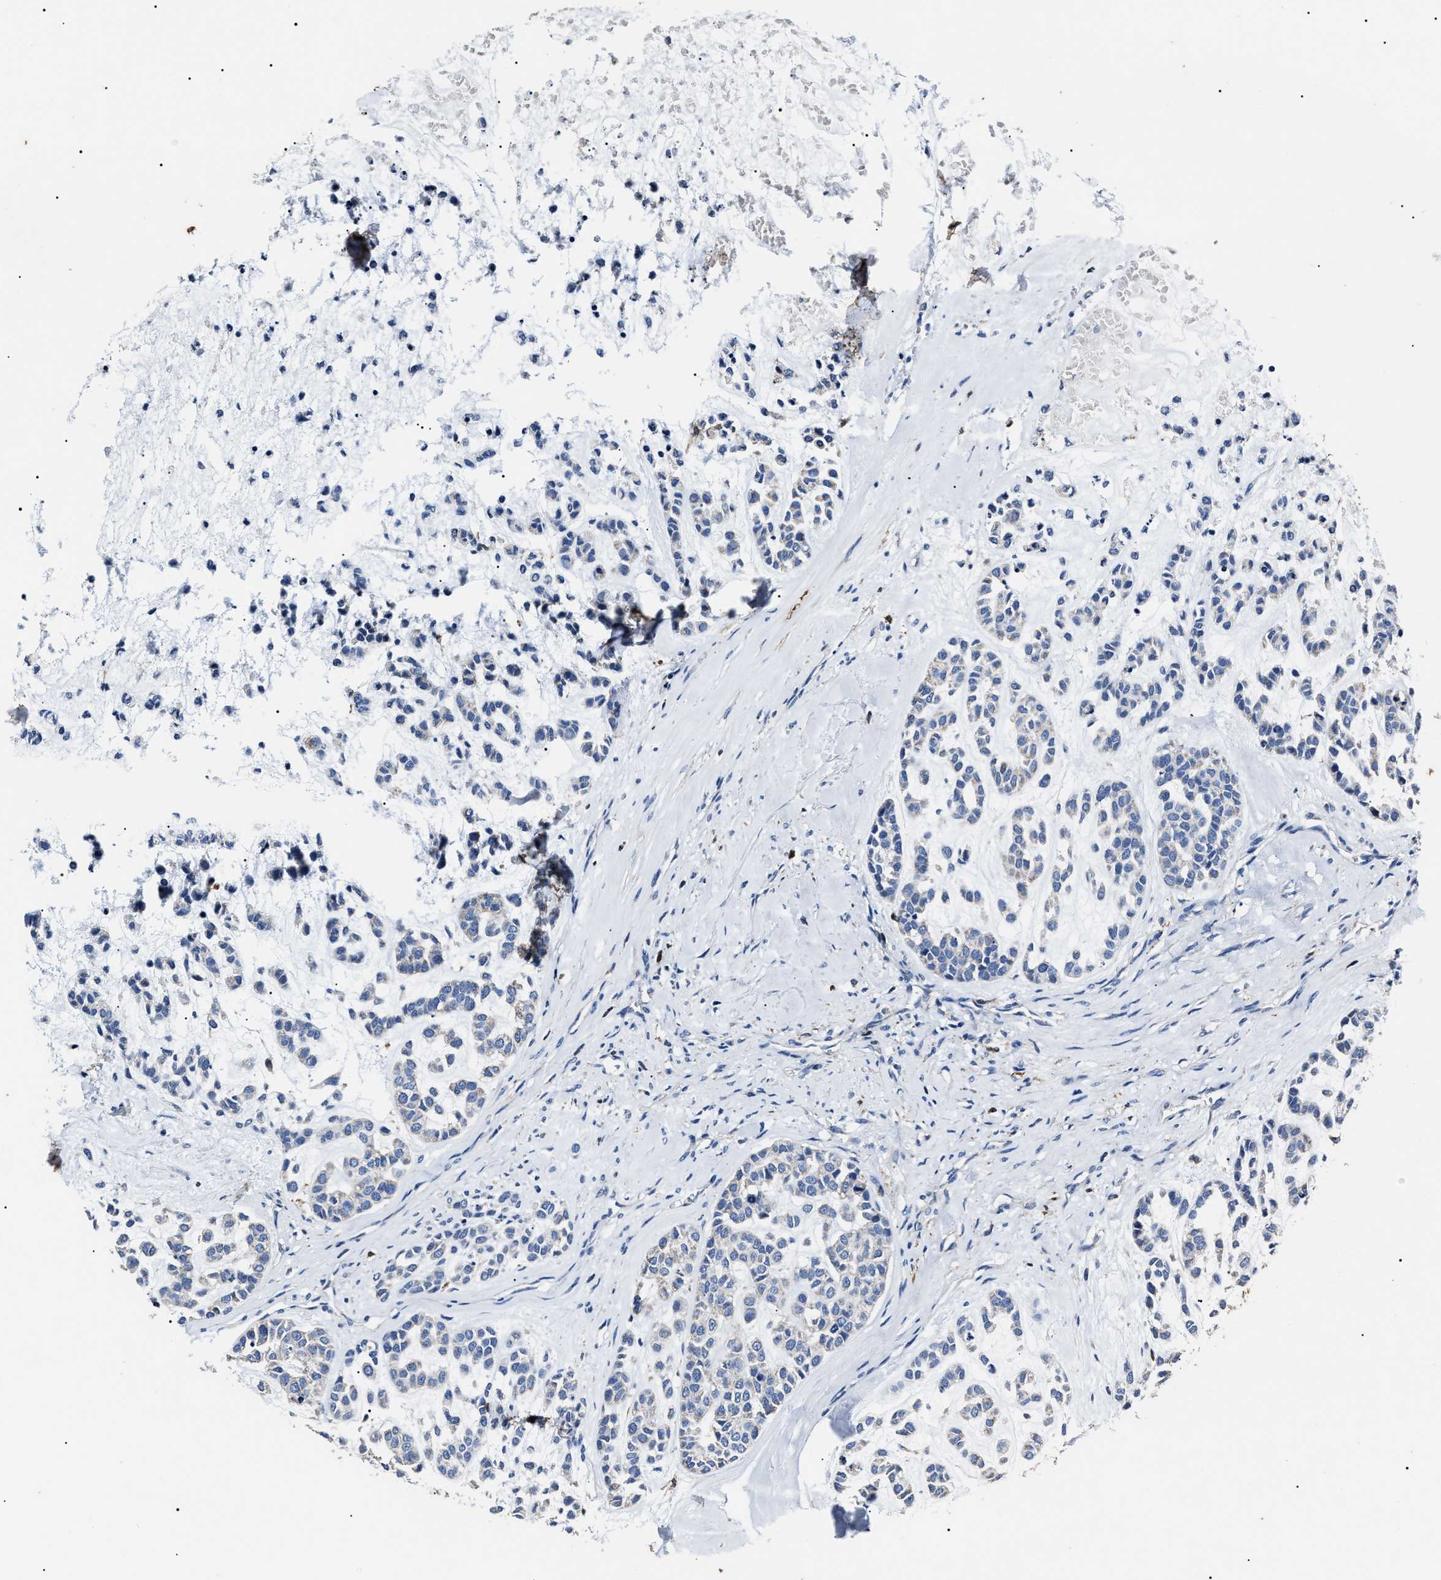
{"staining": {"intensity": "negative", "quantity": "none", "location": "none"}, "tissue": "head and neck cancer", "cell_type": "Tumor cells", "image_type": "cancer", "snomed": [{"axis": "morphology", "description": "Adenocarcinoma, NOS"}, {"axis": "morphology", "description": "Adenoma, NOS"}, {"axis": "topography", "description": "Head-Neck"}], "caption": "Immunohistochemistry (IHC) image of neoplastic tissue: human head and neck cancer stained with DAB shows no significant protein expression in tumor cells. (DAB IHC with hematoxylin counter stain).", "gene": "ALDH1A1", "patient": {"sex": "female", "age": 55}}